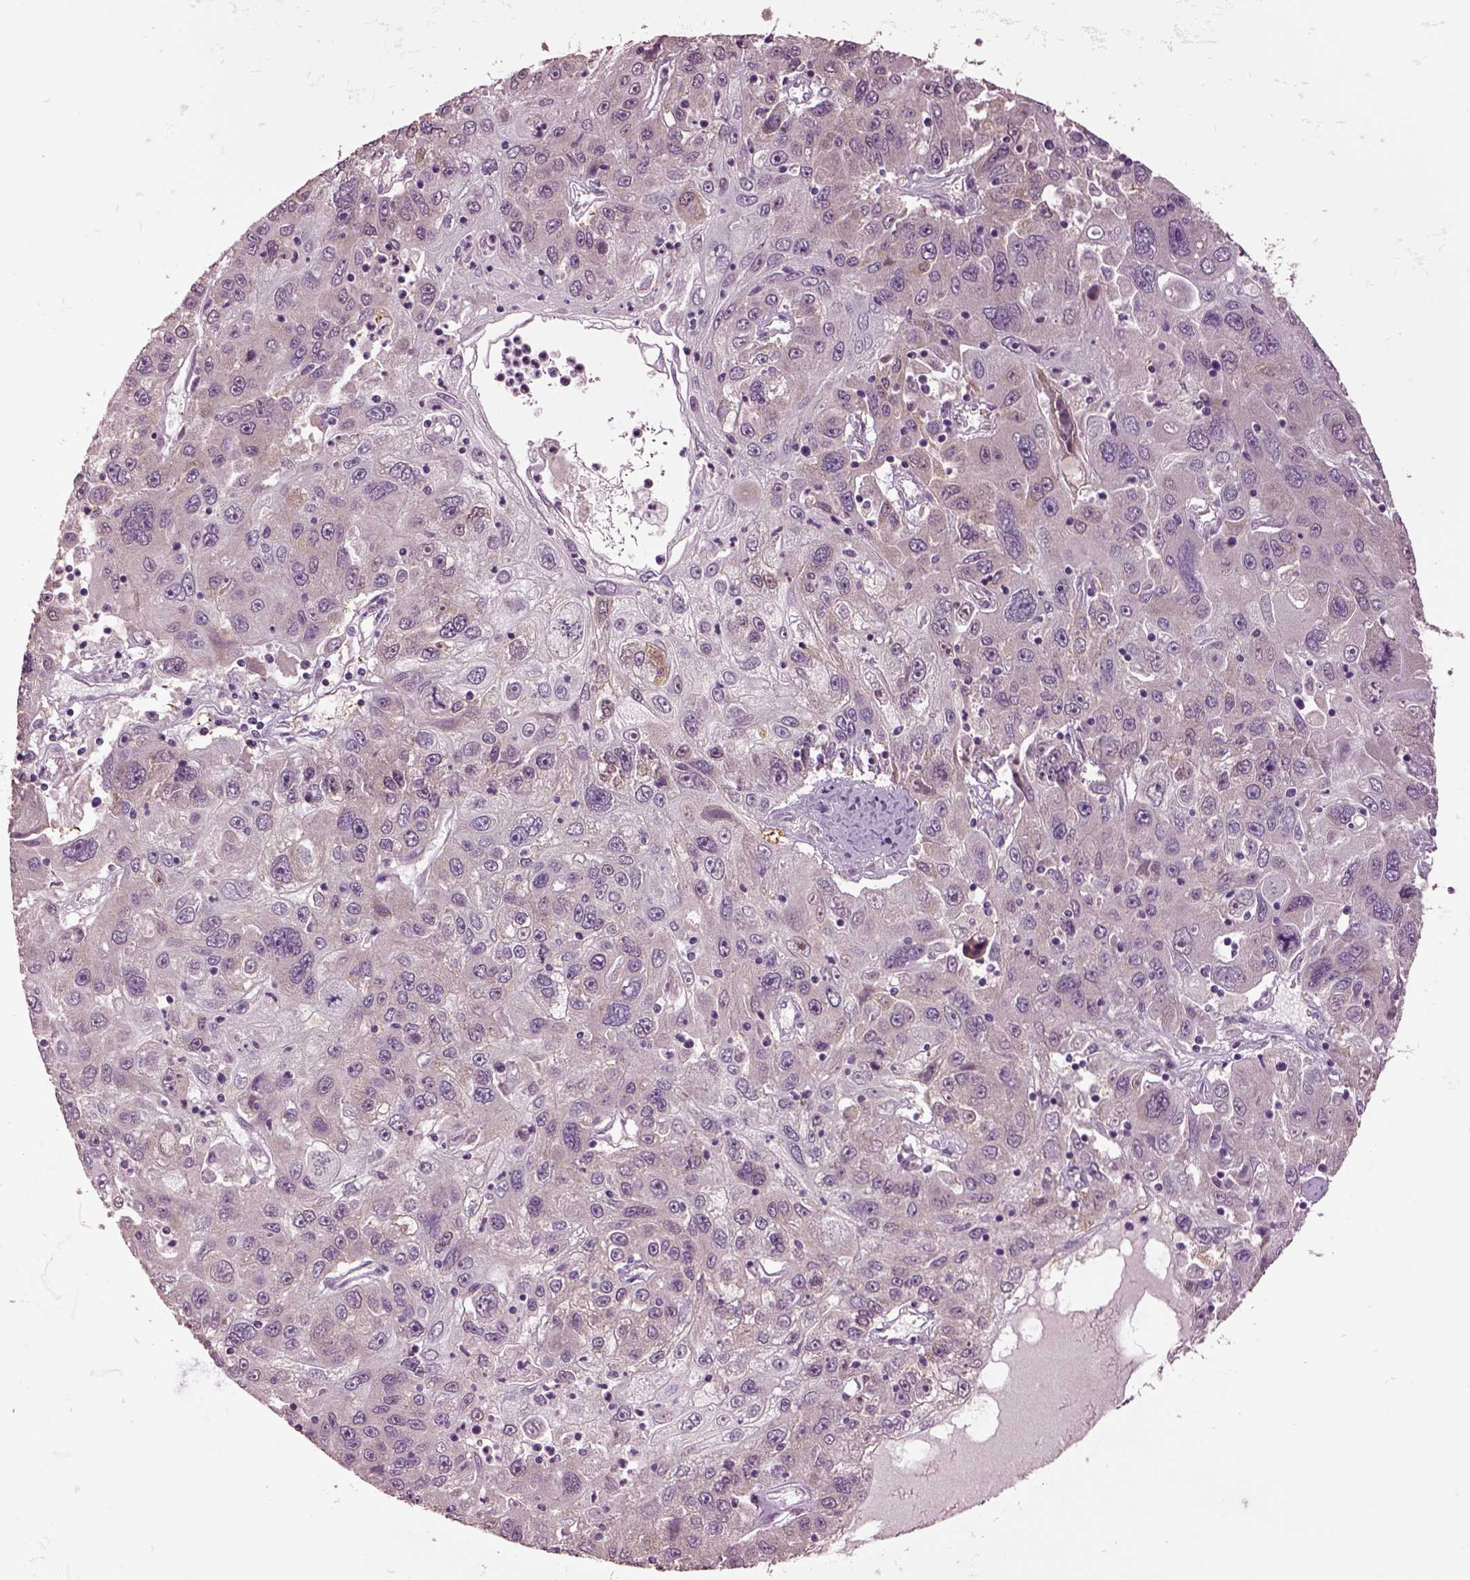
{"staining": {"intensity": "negative", "quantity": "none", "location": "none"}, "tissue": "stomach cancer", "cell_type": "Tumor cells", "image_type": "cancer", "snomed": [{"axis": "morphology", "description": "Adenocarcinoma, NOS"}, {"axis": "topography", "description": "Stomach"}], "caption": "This is an IHC photomicrograph of adenocarcinoma (stomach). There is no positivity in tumor cells.", "gene": "CLPSL1", "patient": {"sex": "male", "age": 56}}